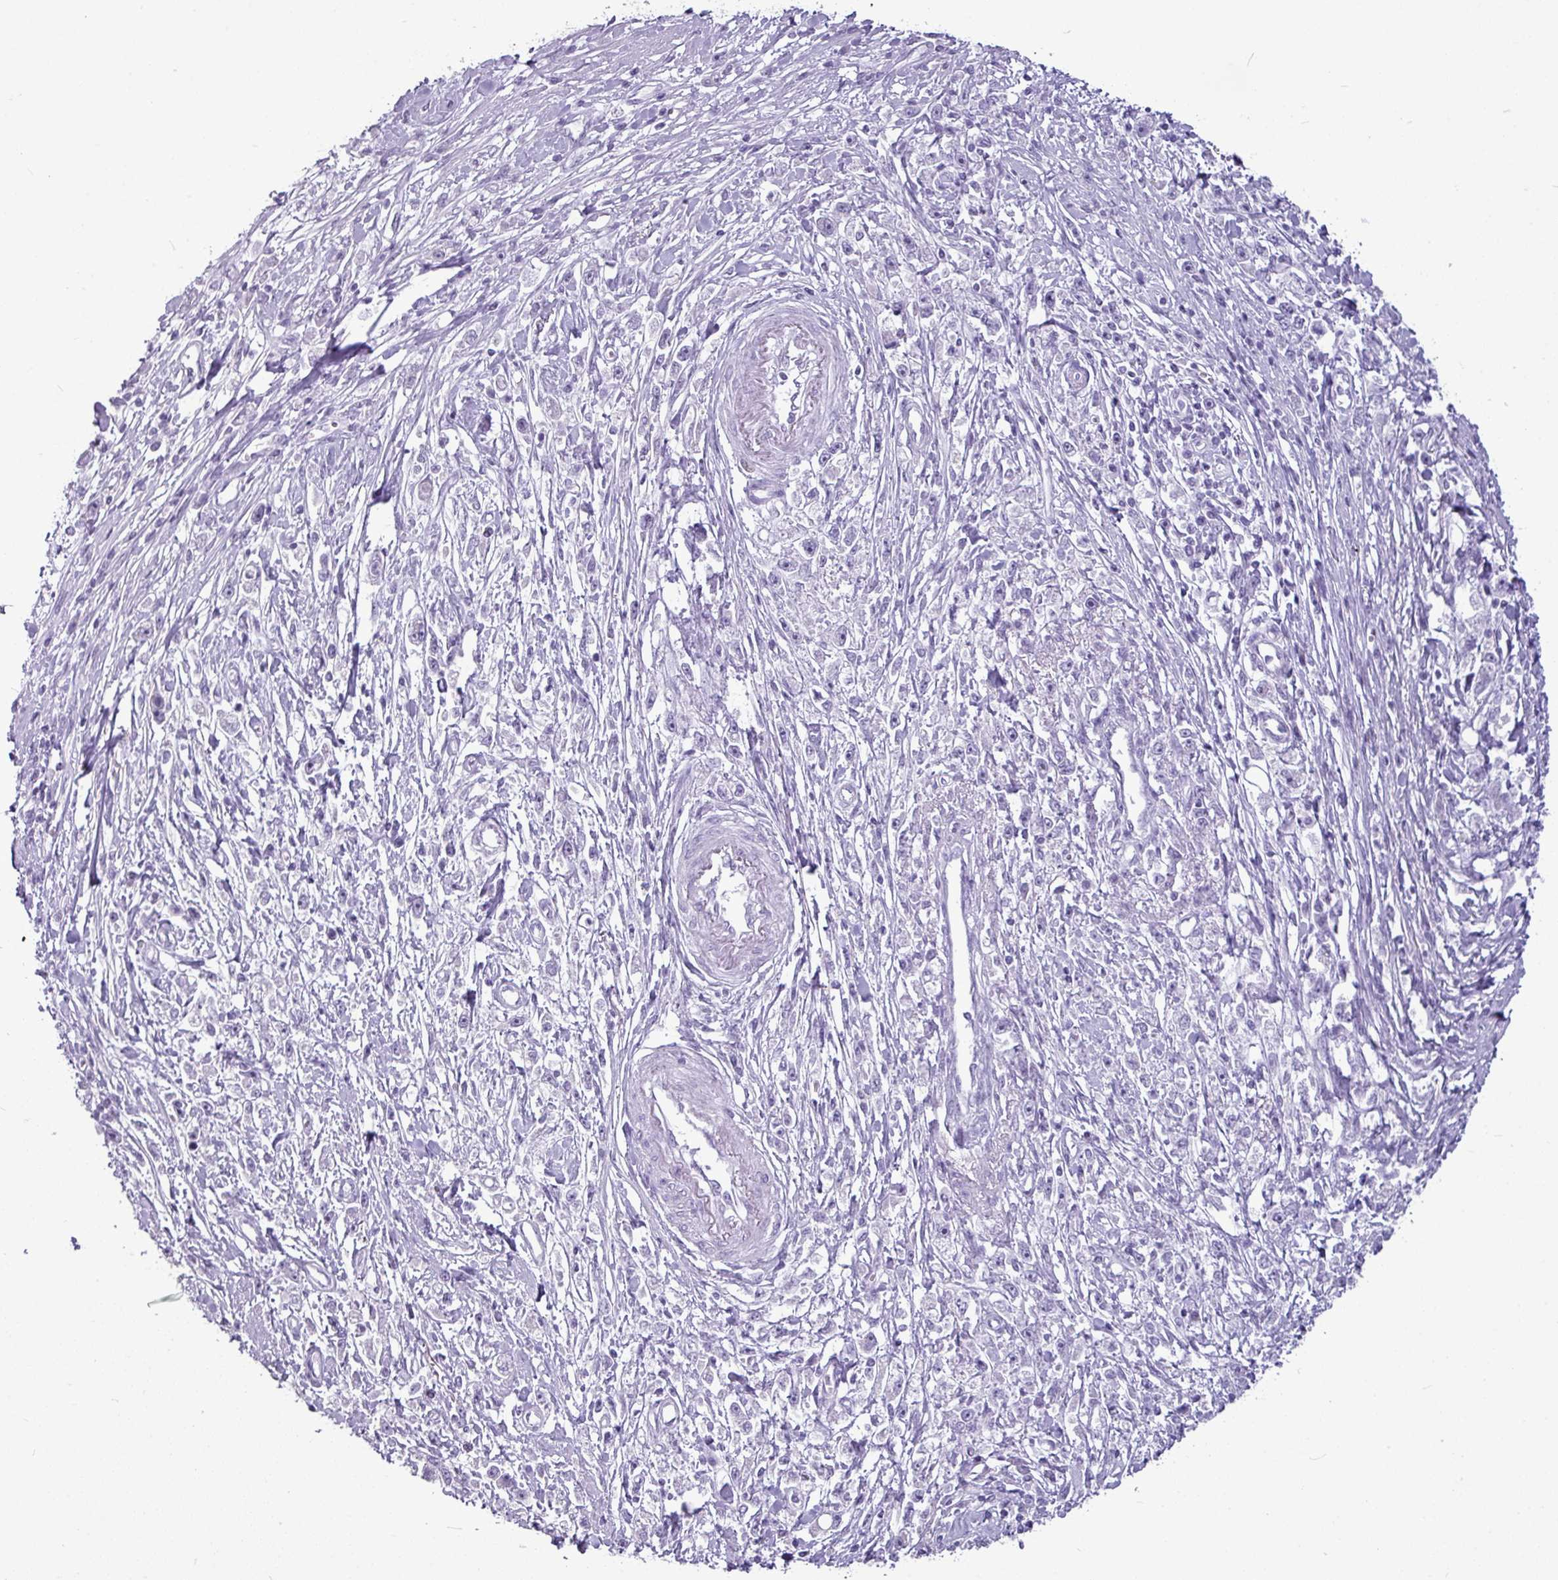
{"staining": {"intensity": "negative", "quantity": "none", "location": "none"}, "tissue": "stomach cancer", "cell_type": "Tumor cells", "image_type": "cancer", "snomed": [{"axis": "morphology", "description": "Adenocarcinoma, NOS"}, {"axis": "topography", "description": "Stomach"}], "caption": "Image shows no significant protein expression in tumor cells of adenocarcinoma (stomach).", "gene": "AMY2A", "patient": {"sex": "female", "age": 59}}